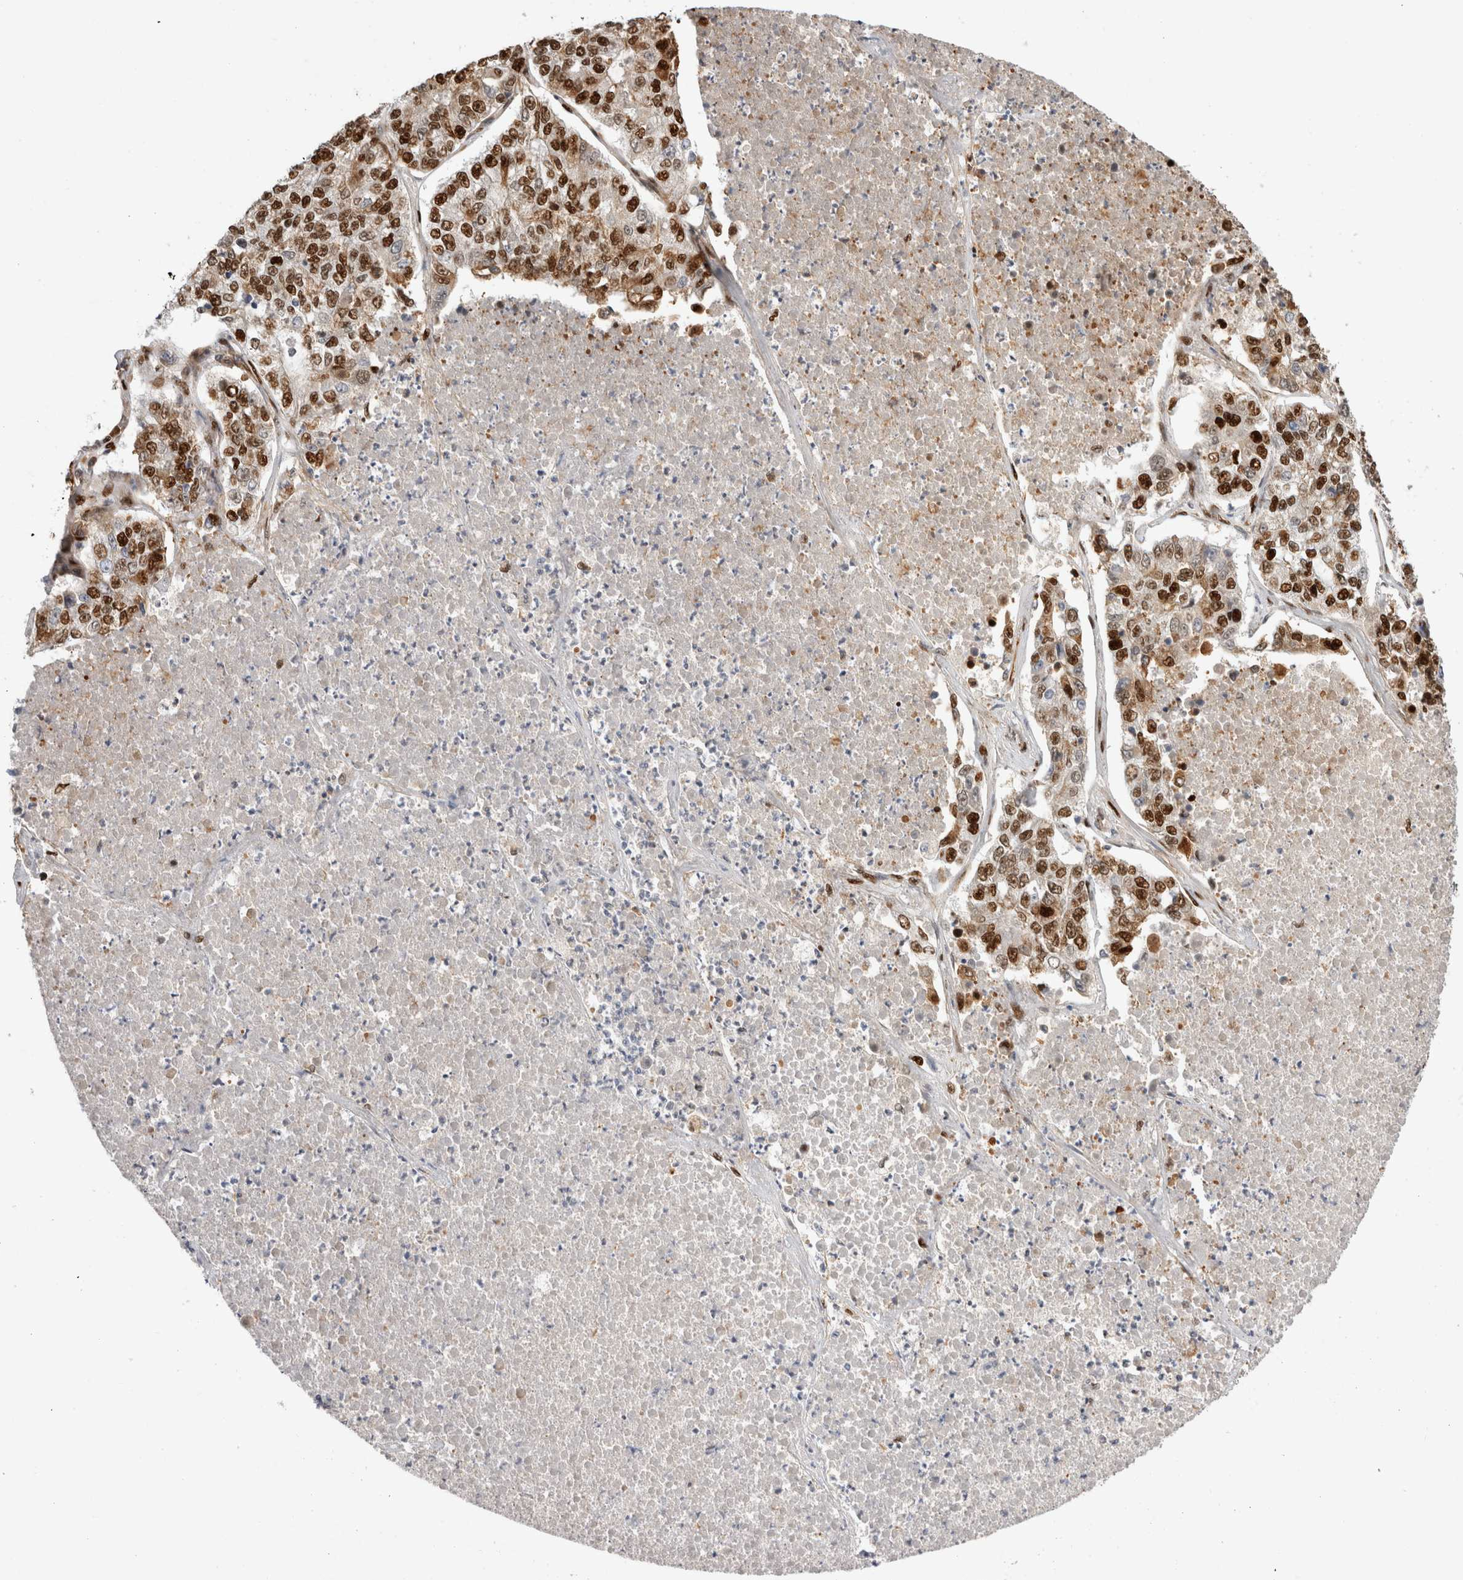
{"staining": {"intensity": "strong", "quantity": ">75%", "location": "nuclear"}, "tissue": "lung cancer", "cell_type": "Tumor cells", "image_type": "cancer", "snomed": [{"axis": "morphology", "description": "Adenocarcinoma, NOS"}, {"axis": "topography", "description": "Lung"}], "caption": "A micrograph of lung adenocarcinoma stained for a protein demonstrates strong nuclear brown staining in tumor cells.", "gene": "TCF4", "patient": {"sex": "male", "age": 49}}